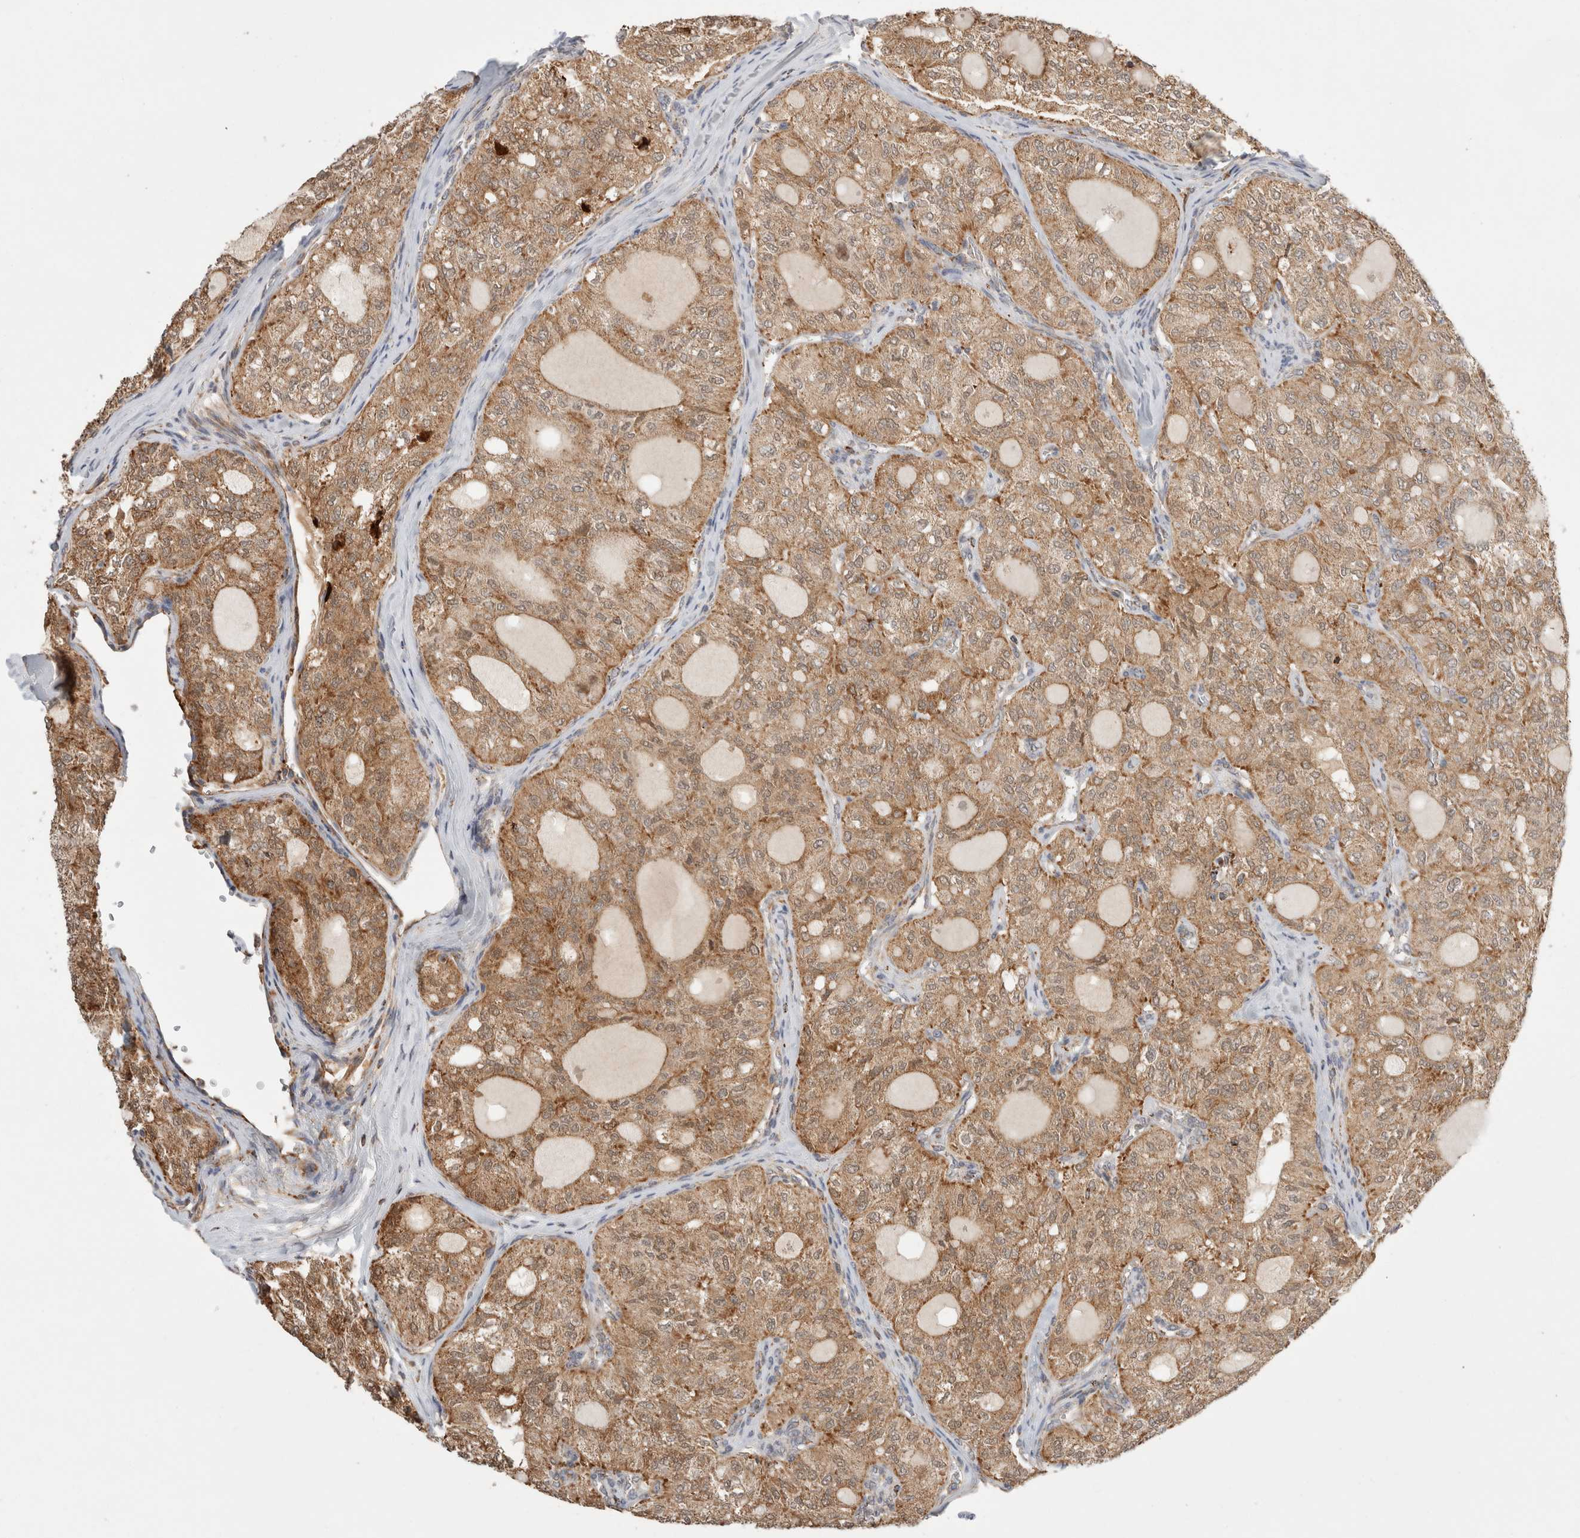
{"staining": {"intensity": "moderate", "quantity": ">75%", "location": "cytoplasmic/membranous"}, "tissue": "thyroid cancer", "cell_type": "Tumor cells", "image_type": "cancer", "snomed": [{"axis": "morphology", "description": "Follicular adenoma carcinoma, NOS"}, {"axis": "topography", "description": "Thyroid gland"}], "caption": "An image of human thyroid cancer stained for a protein displays moderate cytoplasmic/membranous brown staining in tumor cells. The protein of interest is stained brown, and the nuclei are stained in blue (DAB IHC with brightfield microscopy, high magnification).", "gene": "HROB", "patient": {"sex": "male", "age": 75}}